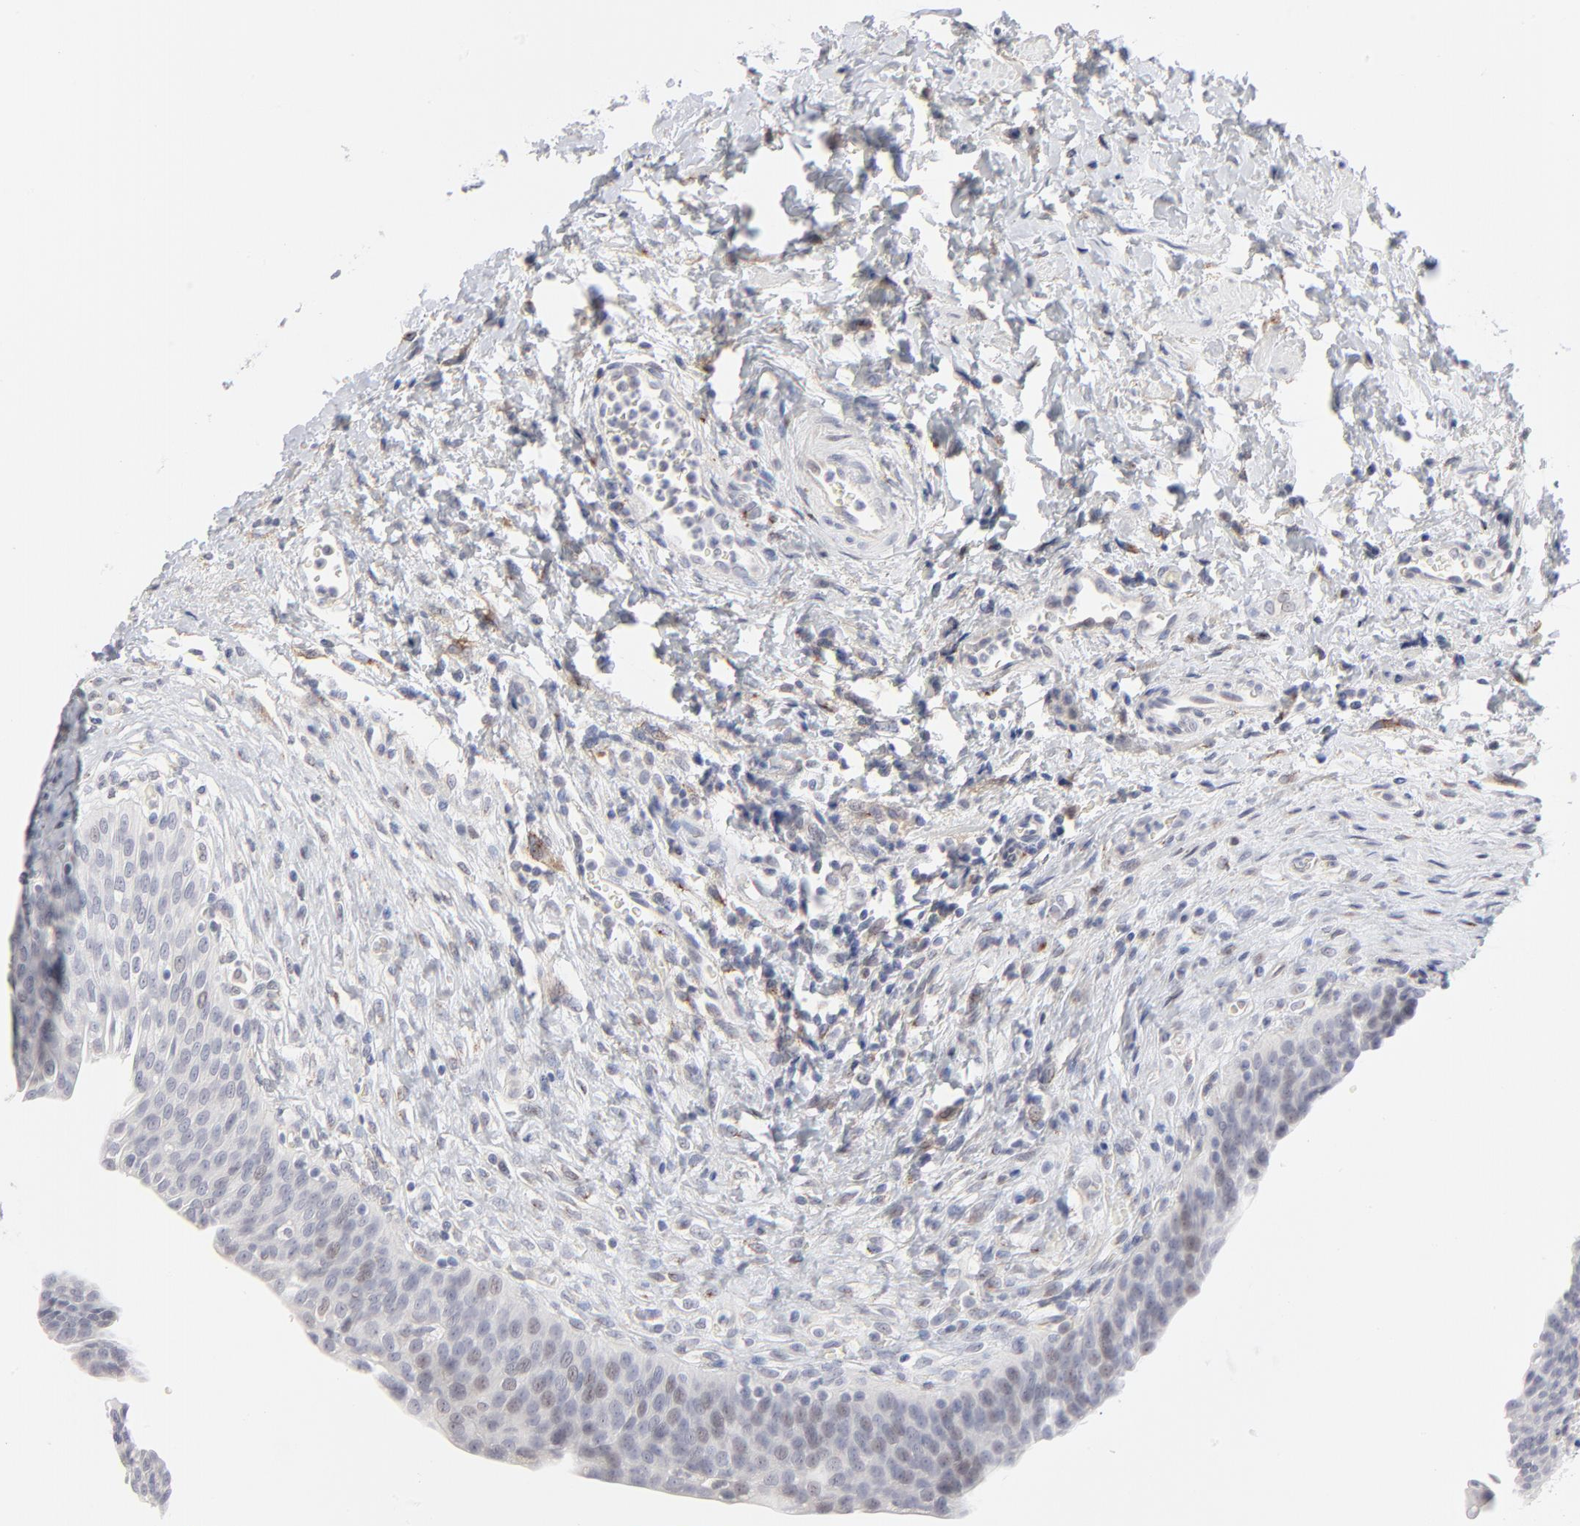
{"staining": {"intensity": "weak", "quantity": "<25%", "location": "nuclear"}, "tissue": "urinary bladder", "cell_type": "Urothelial cells", "image_type": "normal", "snomed": [{"axis": "morphology", "description": "Normal tissue, NOS"}, {"axis": "morphology", "description": "Dysplasia, NOS"}, {"axis": "topography", "description": "Urinary bladder"}], "caption": "An image of human urinary bladder is negative for staining in urothelial cells.", "gene": "AURKA", "patient": {"sex": "male", "age": 35}}